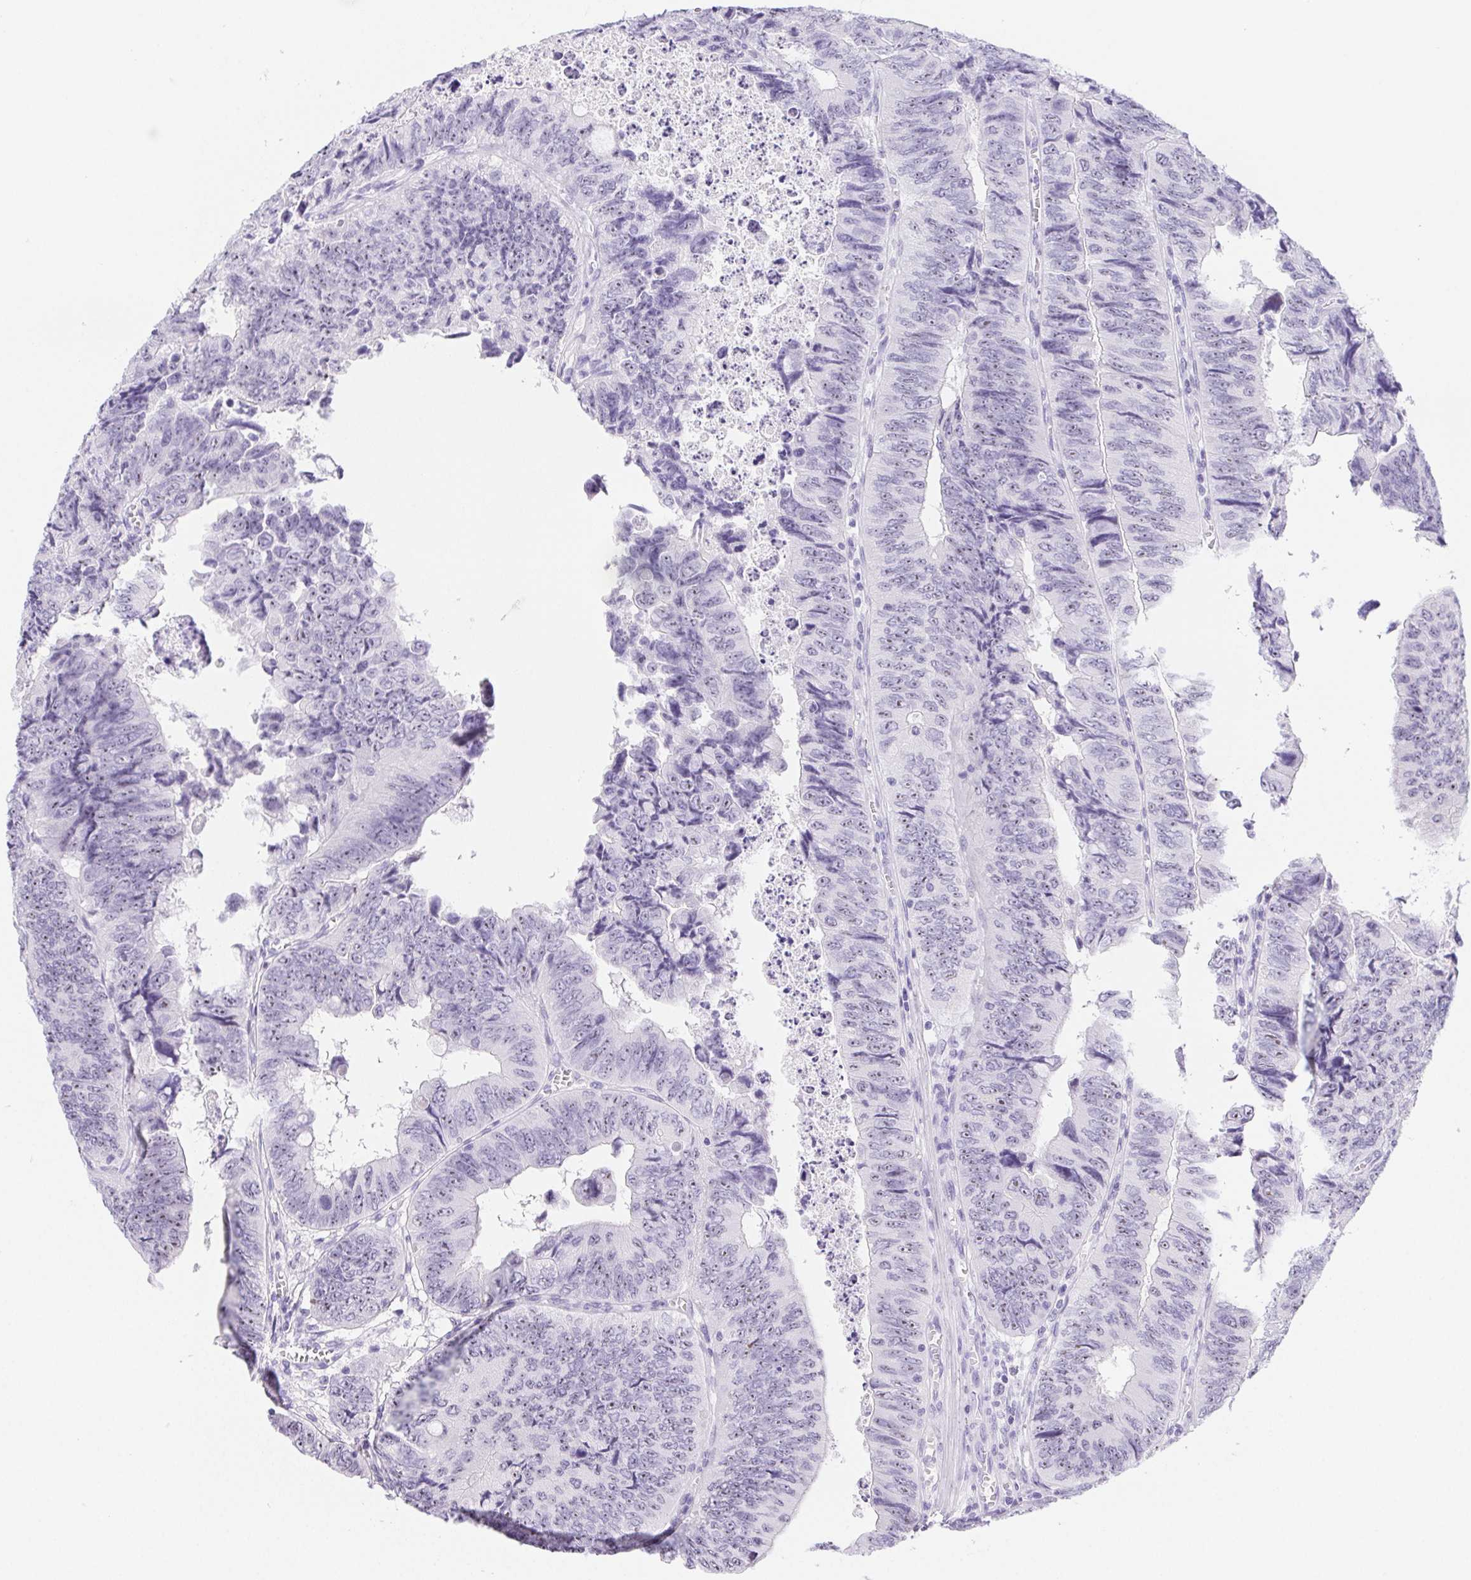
{"staining": {"intensity": "negative", "quantity": "none", "location": "none"}, "tissue": "colorectal cancer", "cell_type": "Tumor cells", "image_type": "cancer", "snomed": [{"axis": "morphology", "description": "Adenocarcinoma, NOS"}, {"axis": "topography", "description": "Colon"}], "caption": "Tumor cells are negative for protein expression in human colorectal adenocarcinoma. (Brightfield microscopy of DAB (3,3'-diaminobenzidine) IHC at high magnification).", "gene": "ST8SIA3", "patient": {"sex": "female", "age": 84}}